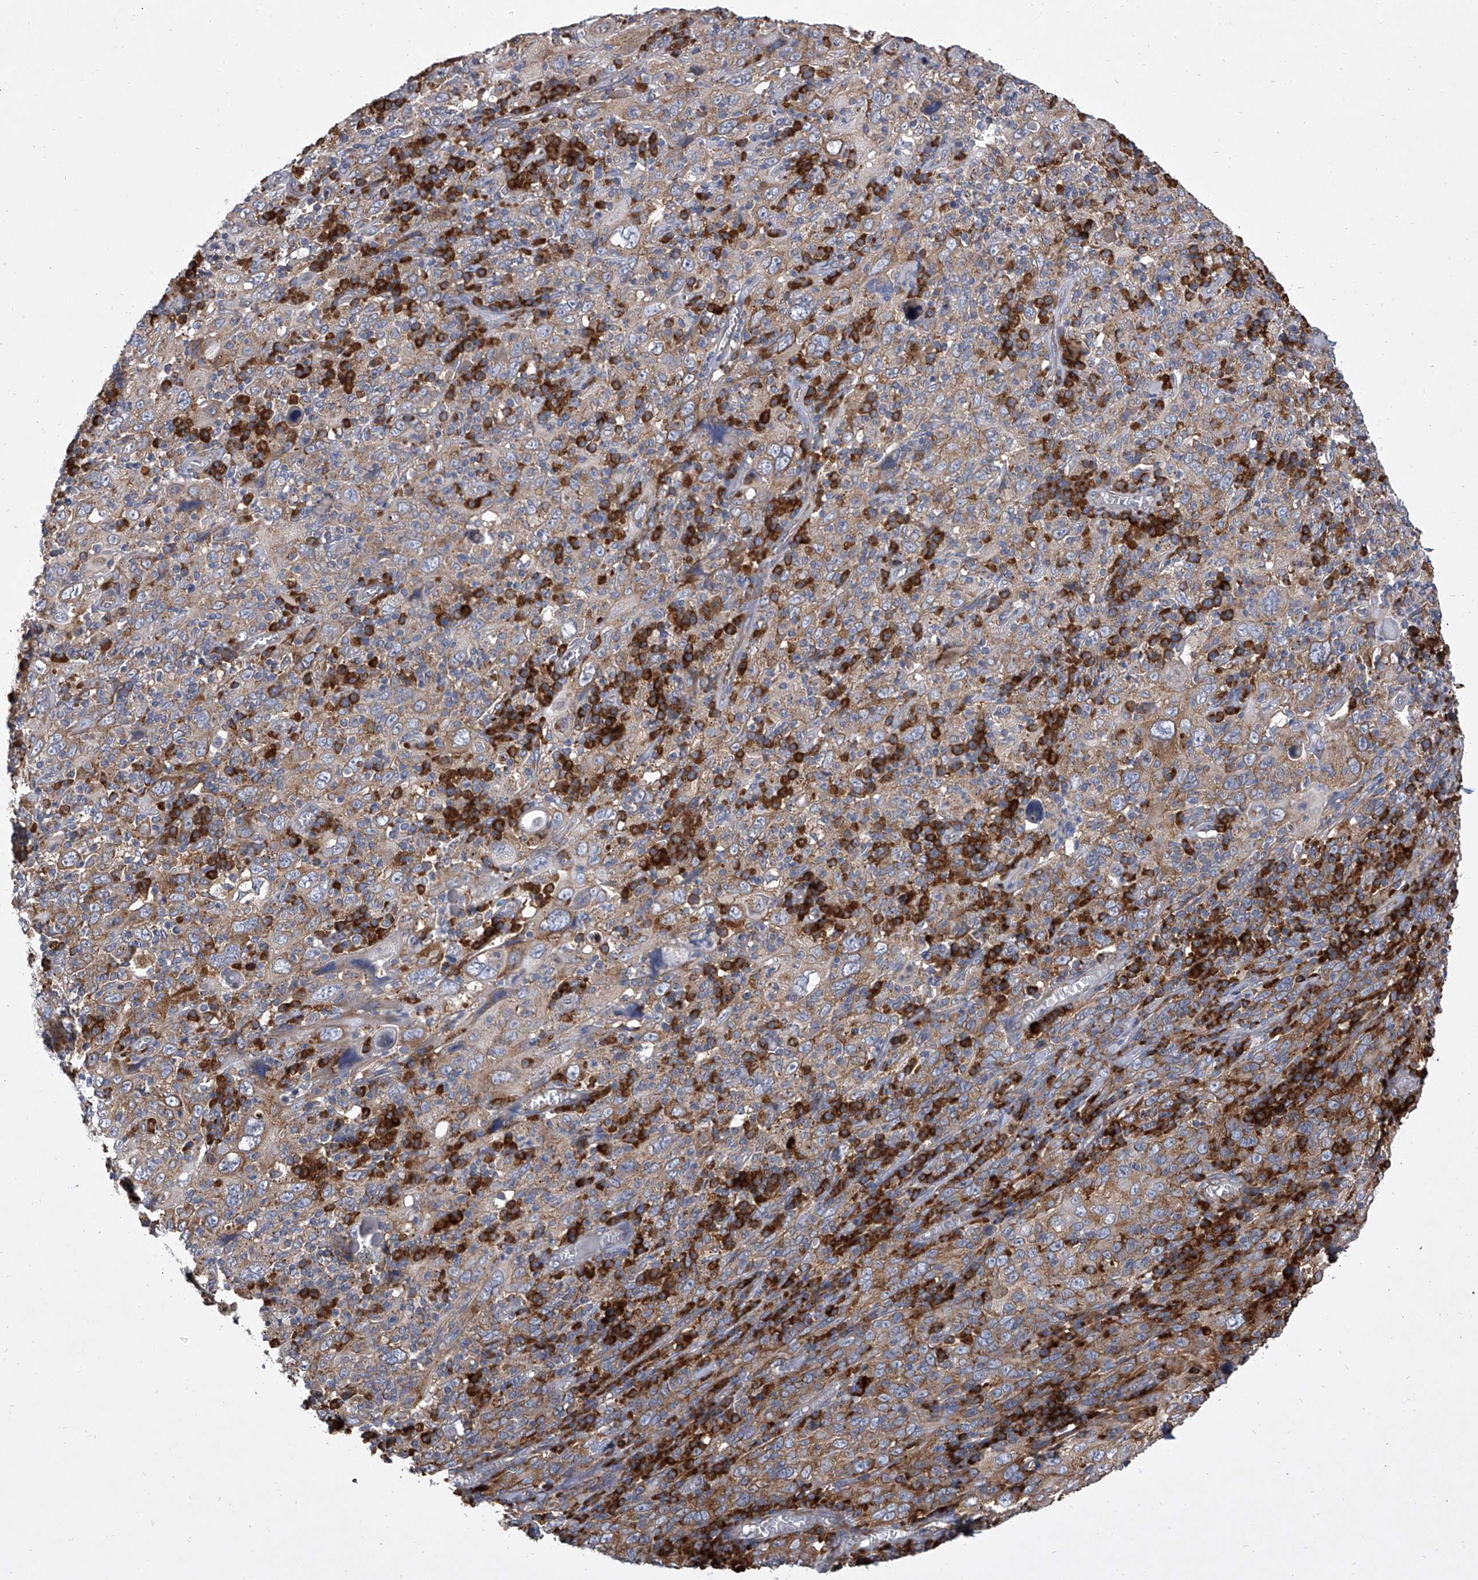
{"staining": {"intensity": "weak", "quantity": "25%-75%", "location": "cytoplasmic/membranous"}, "tissue": "cervical cancer", "cell_type": "Tumor cells", "image_type": "cancer", "snomed": [{"axis": "morphology", "description": "Squamous cell carcinoma, NOS"}, {"axis": "topography", "description": "Cervix"}], "caption": "Immunohistochemical staining of cervical squamous cell carcinoma reveals weak cytoplasmic/membranous protein positivity in about 25%-75% of tumor cells.", "gene": "EIF2S2", "patient": {"sex": "female", "age": 46}}